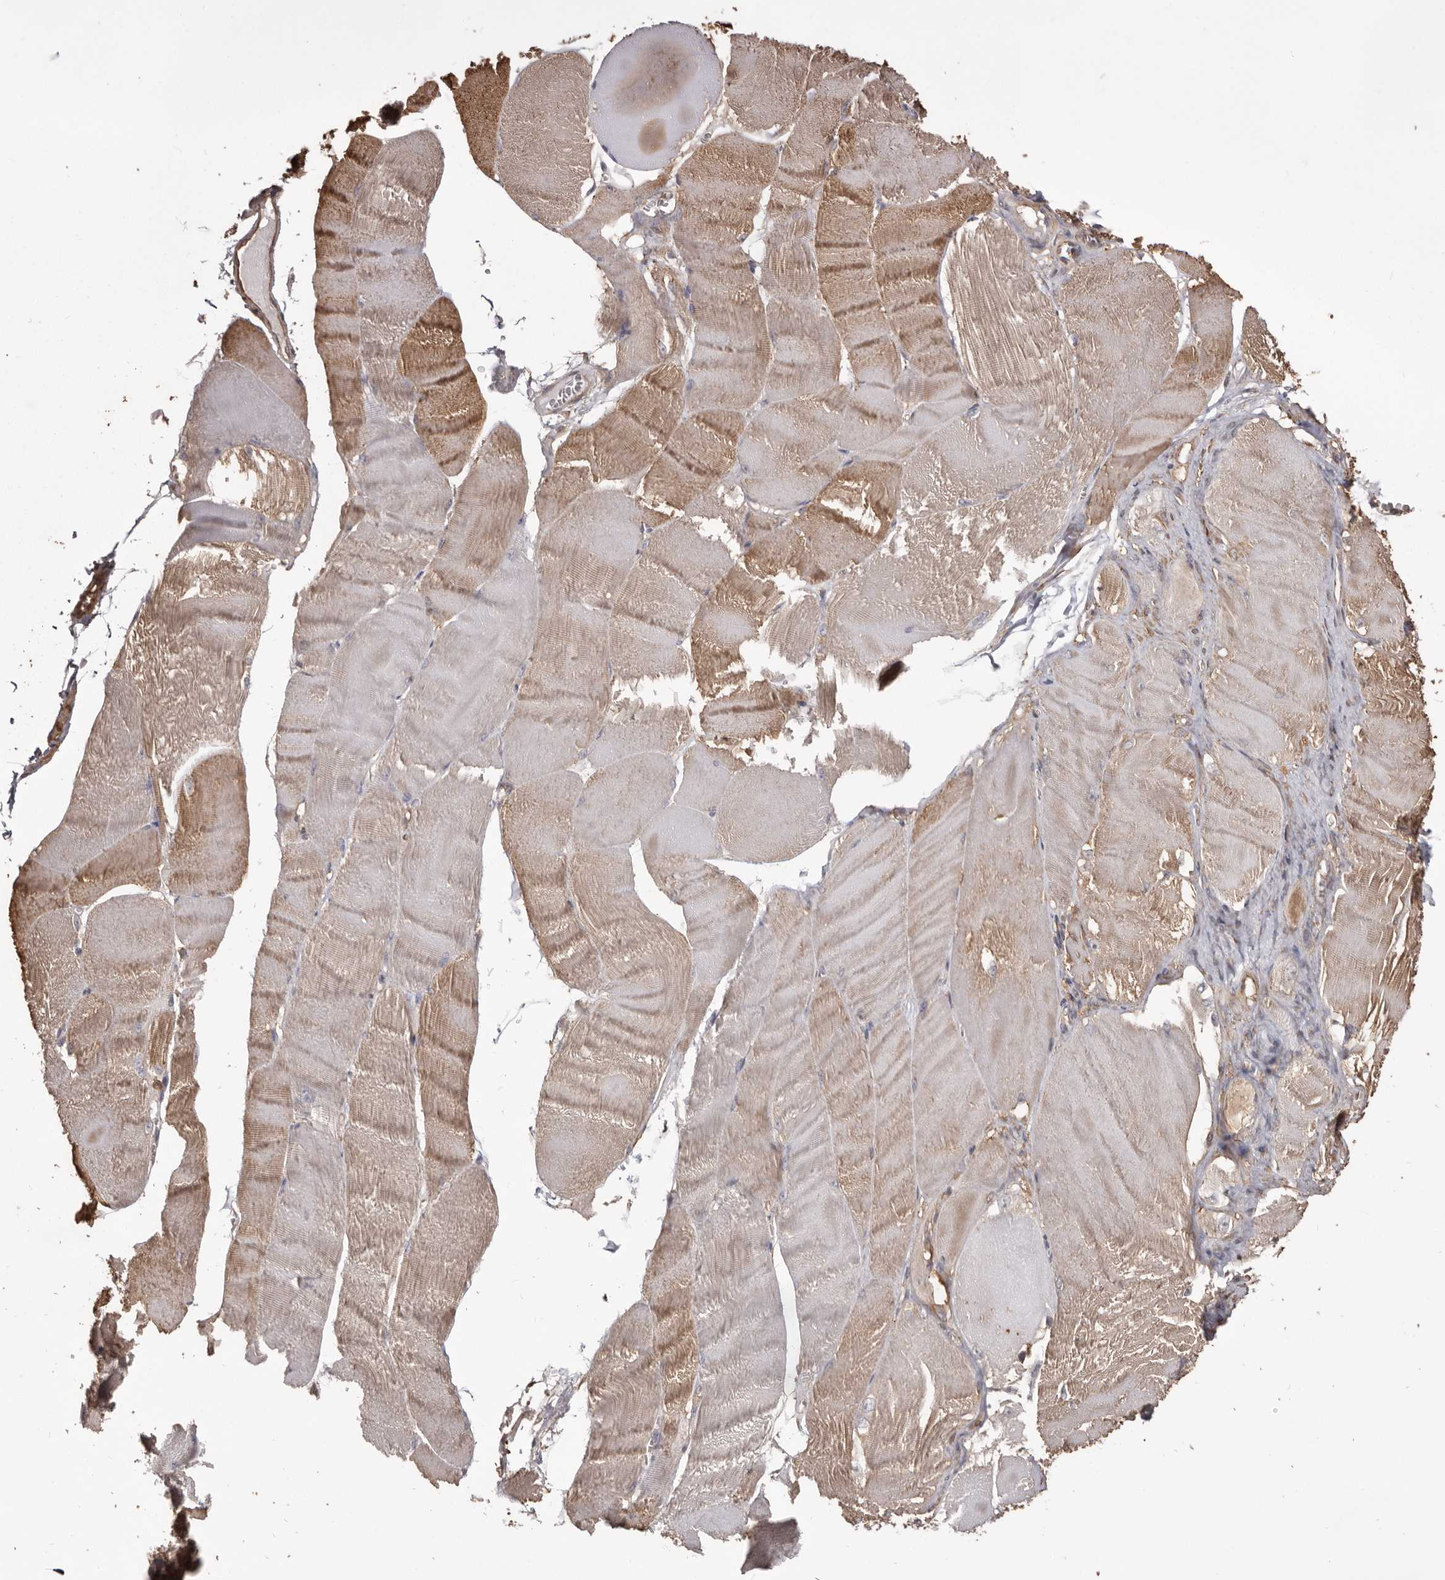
{"staining": {"intensity": "moderate", "quantity": "25%-75%", "location": "cytoplasmic/membranous"}, "tissue": "skeletal muscle", "cell_type": "Myocytes", "image_type": "normal", "snomed": [{"axis": "morphology", "description": "Normal tissue, NOS"}, {"axis": "morphology", "description": "Basal cell carcinoma"}, {"axis": "topography", "description": "Skeletal muscle"}], "caption": "This is a histology image of immunohistochemistry staining of benign skeletal muscle, which shows moderate expression in the cytoplasmic/membranous of myocytes.", "gene": "PKM", "patient": {"sex": "female", "age": 64}}